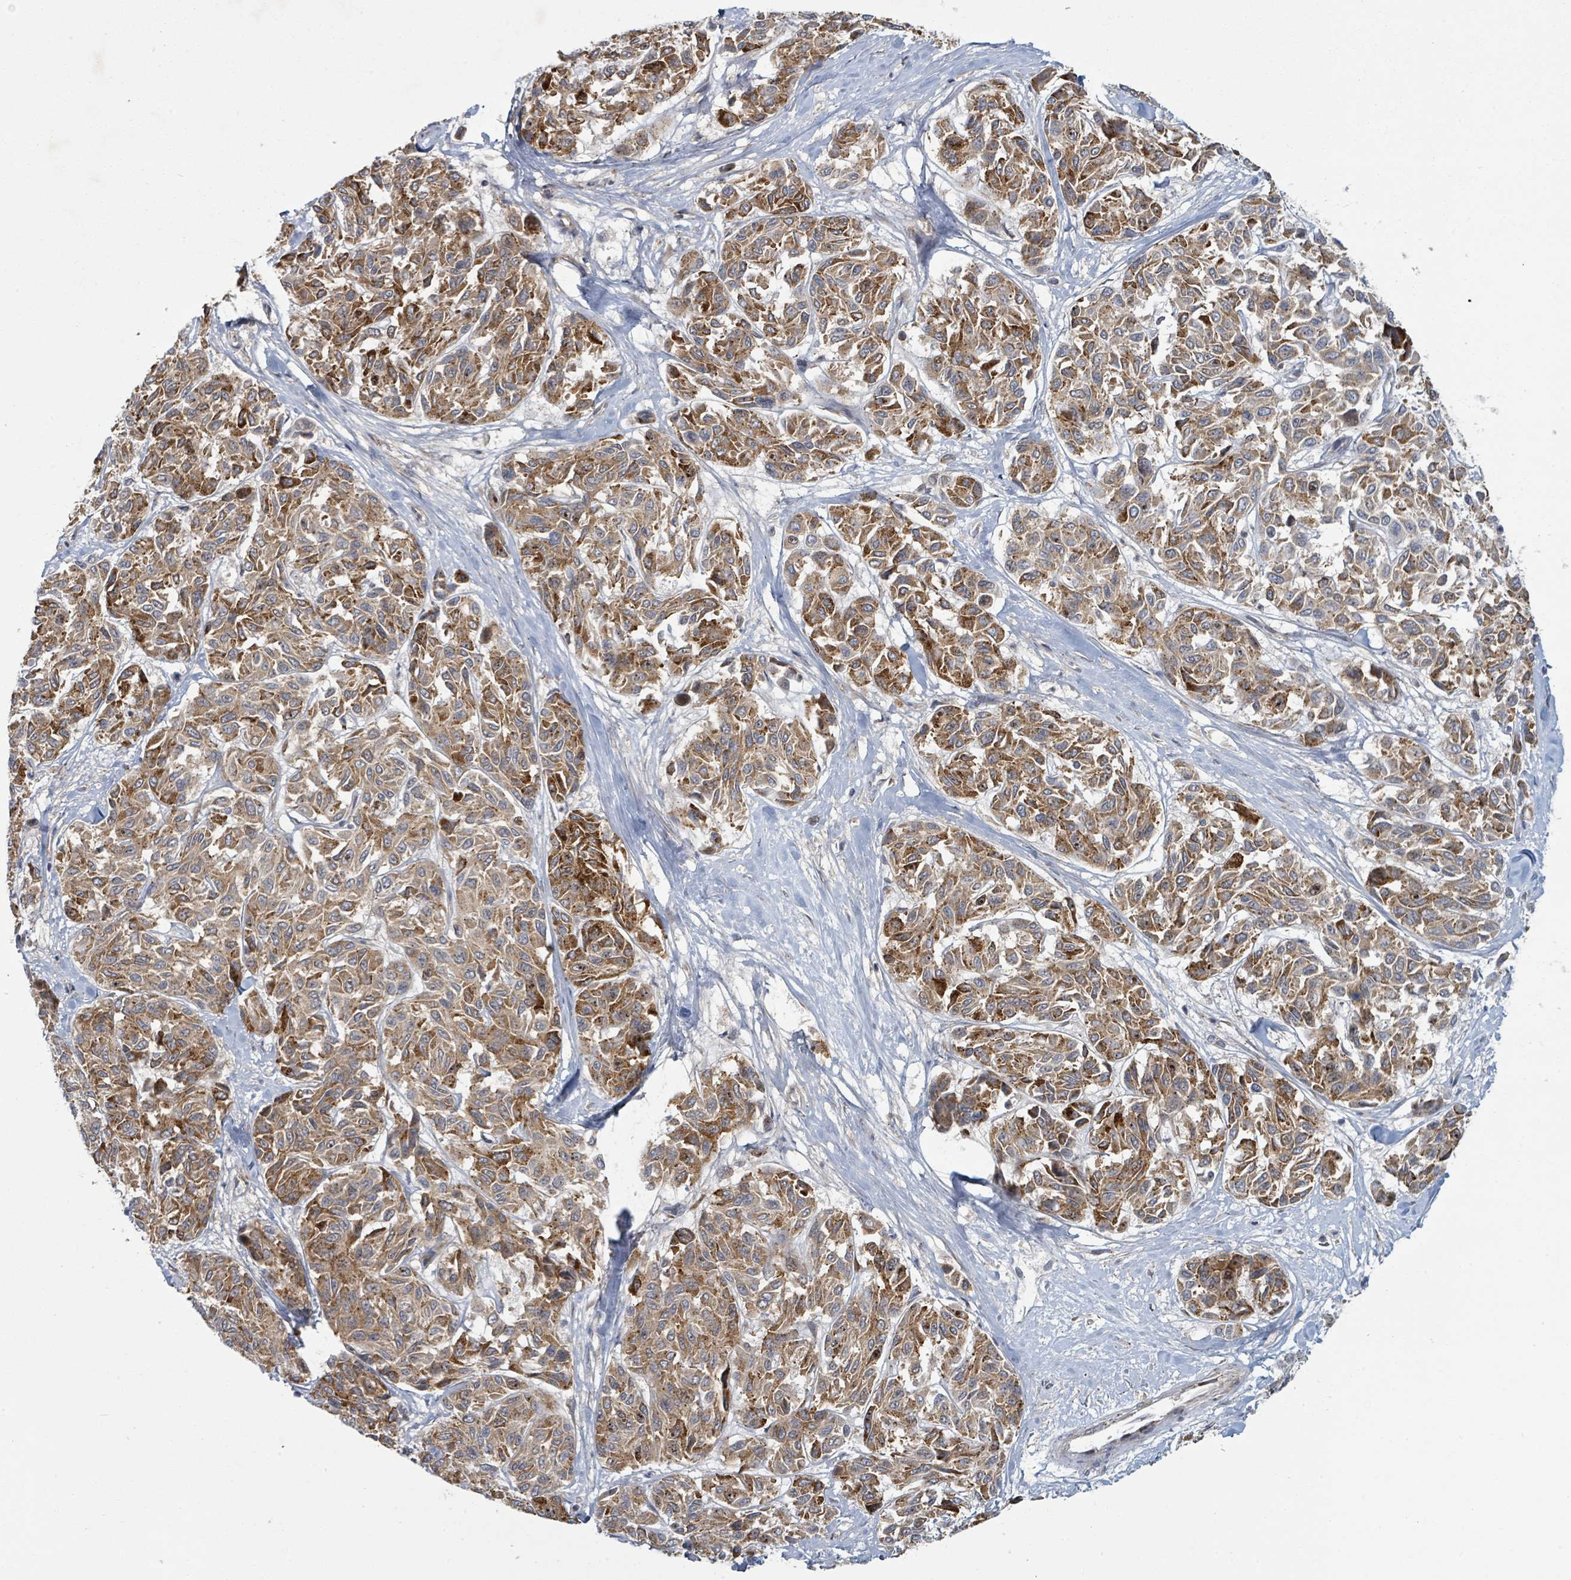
{"staining": {"intensity": "moderate", "quantity": ">75%", "location": "cytoplasmic/membranous"}, "tissue": "melanoma", "cell_type": "Tumor cells", "image_type": "cancer", "snomed": [{"axis": "morphology", "description": "Malignant melanoma, NOS"}, {"axis": "topography", "description": "Skin"}], "caption": "The immunohistochemical stain shows moderate cytoplasmic/membranous positivity in tumor cells of melanoma tissue.", "gene": "COL5A3", "patient": {"sex": "female", "age": 66}}